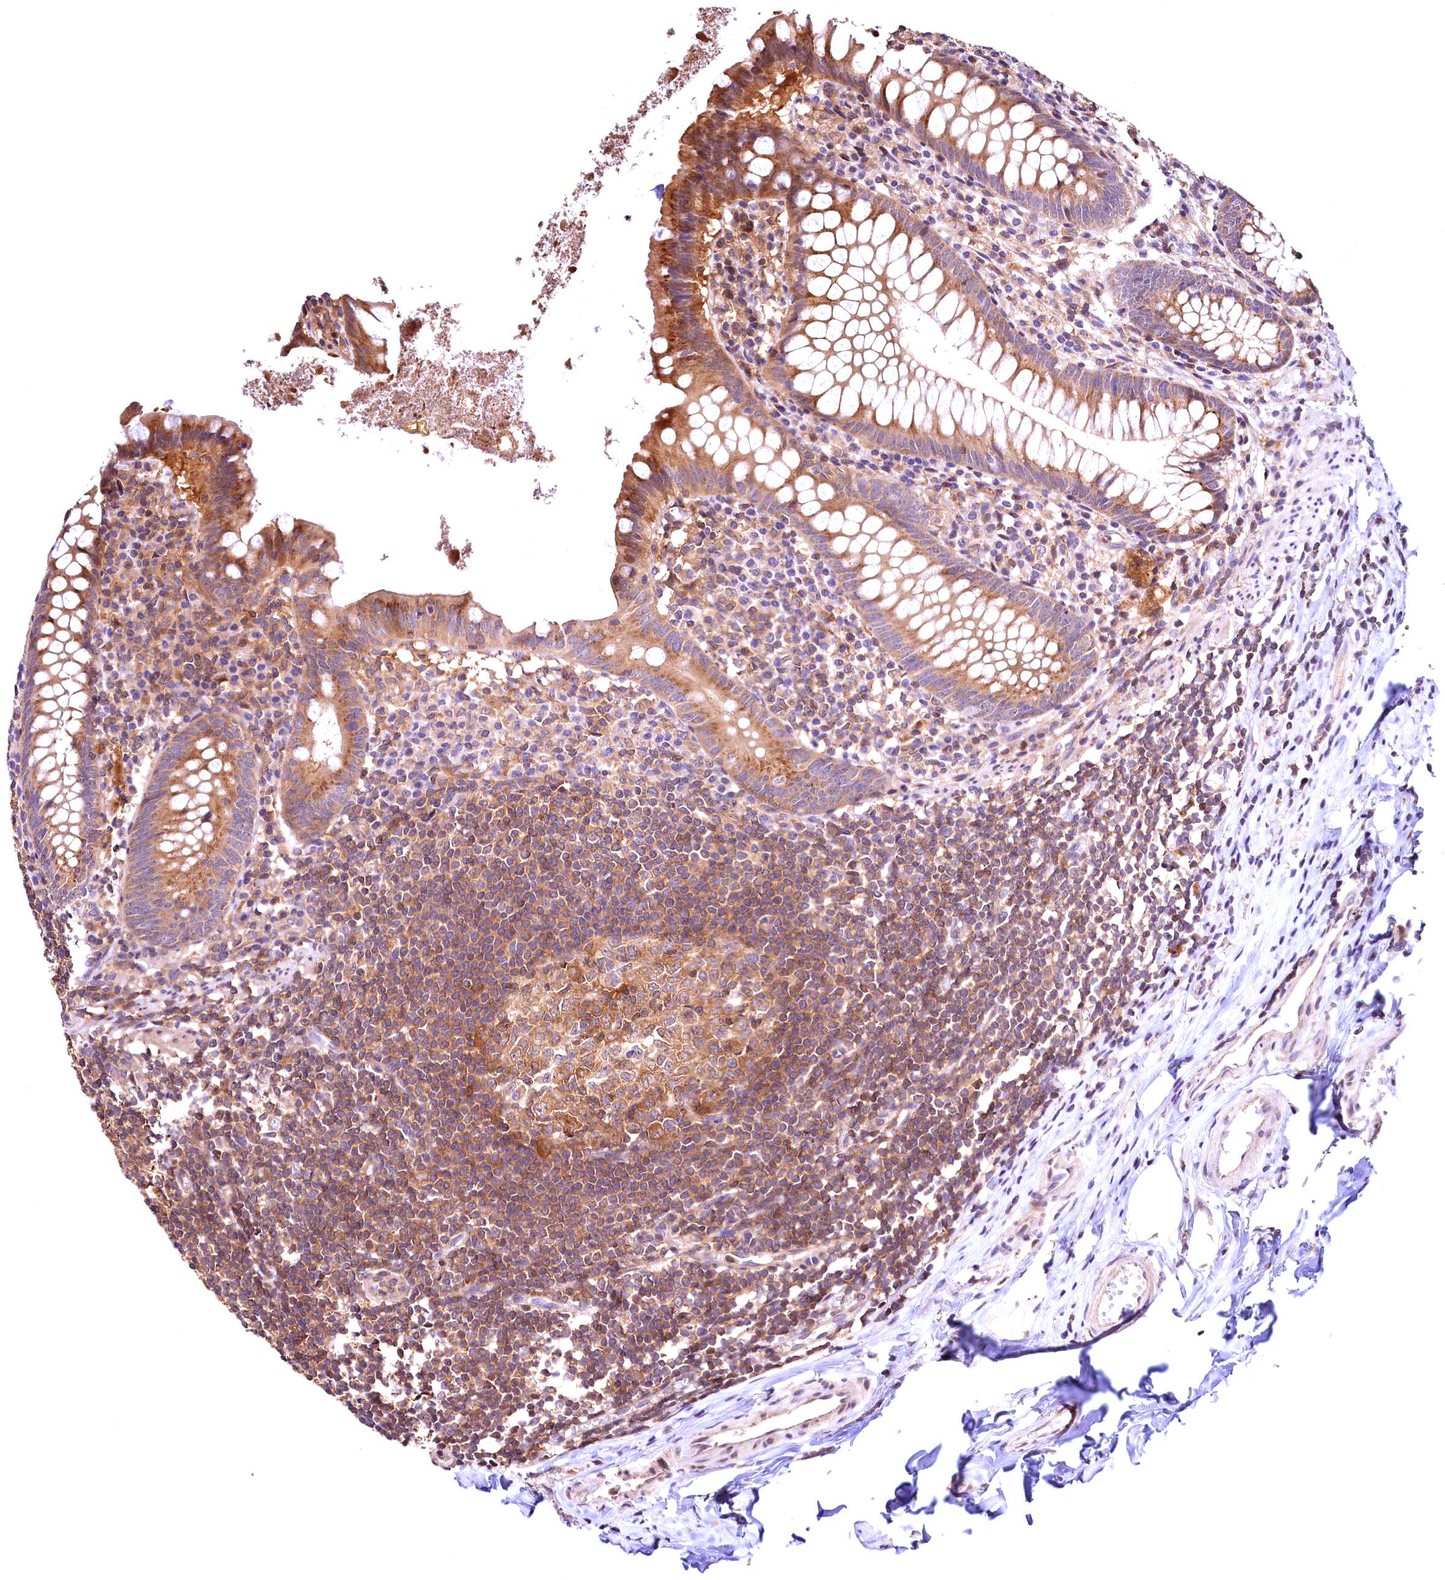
{"staining": {"intensity": "moderate", "quantity": ">75%", "location": "cytoplasmic/membranous"}, "tissue": "appendix", "cell_type": "Glandular cells", "image_type": "normal", "snomed": [{"axis": "morphology", "description": "Normal tissue, NOS"}, {"axis": "topography", "description": "Appendix"}], "caption": "Unremarkable appendix displays moderate cytoplasmic/membranous positivity in about >75% of glandular cells, visualized by immunohistochemistry.", "gene": "CHORDC1", "patient": {"sex": "female", "age": 51}}